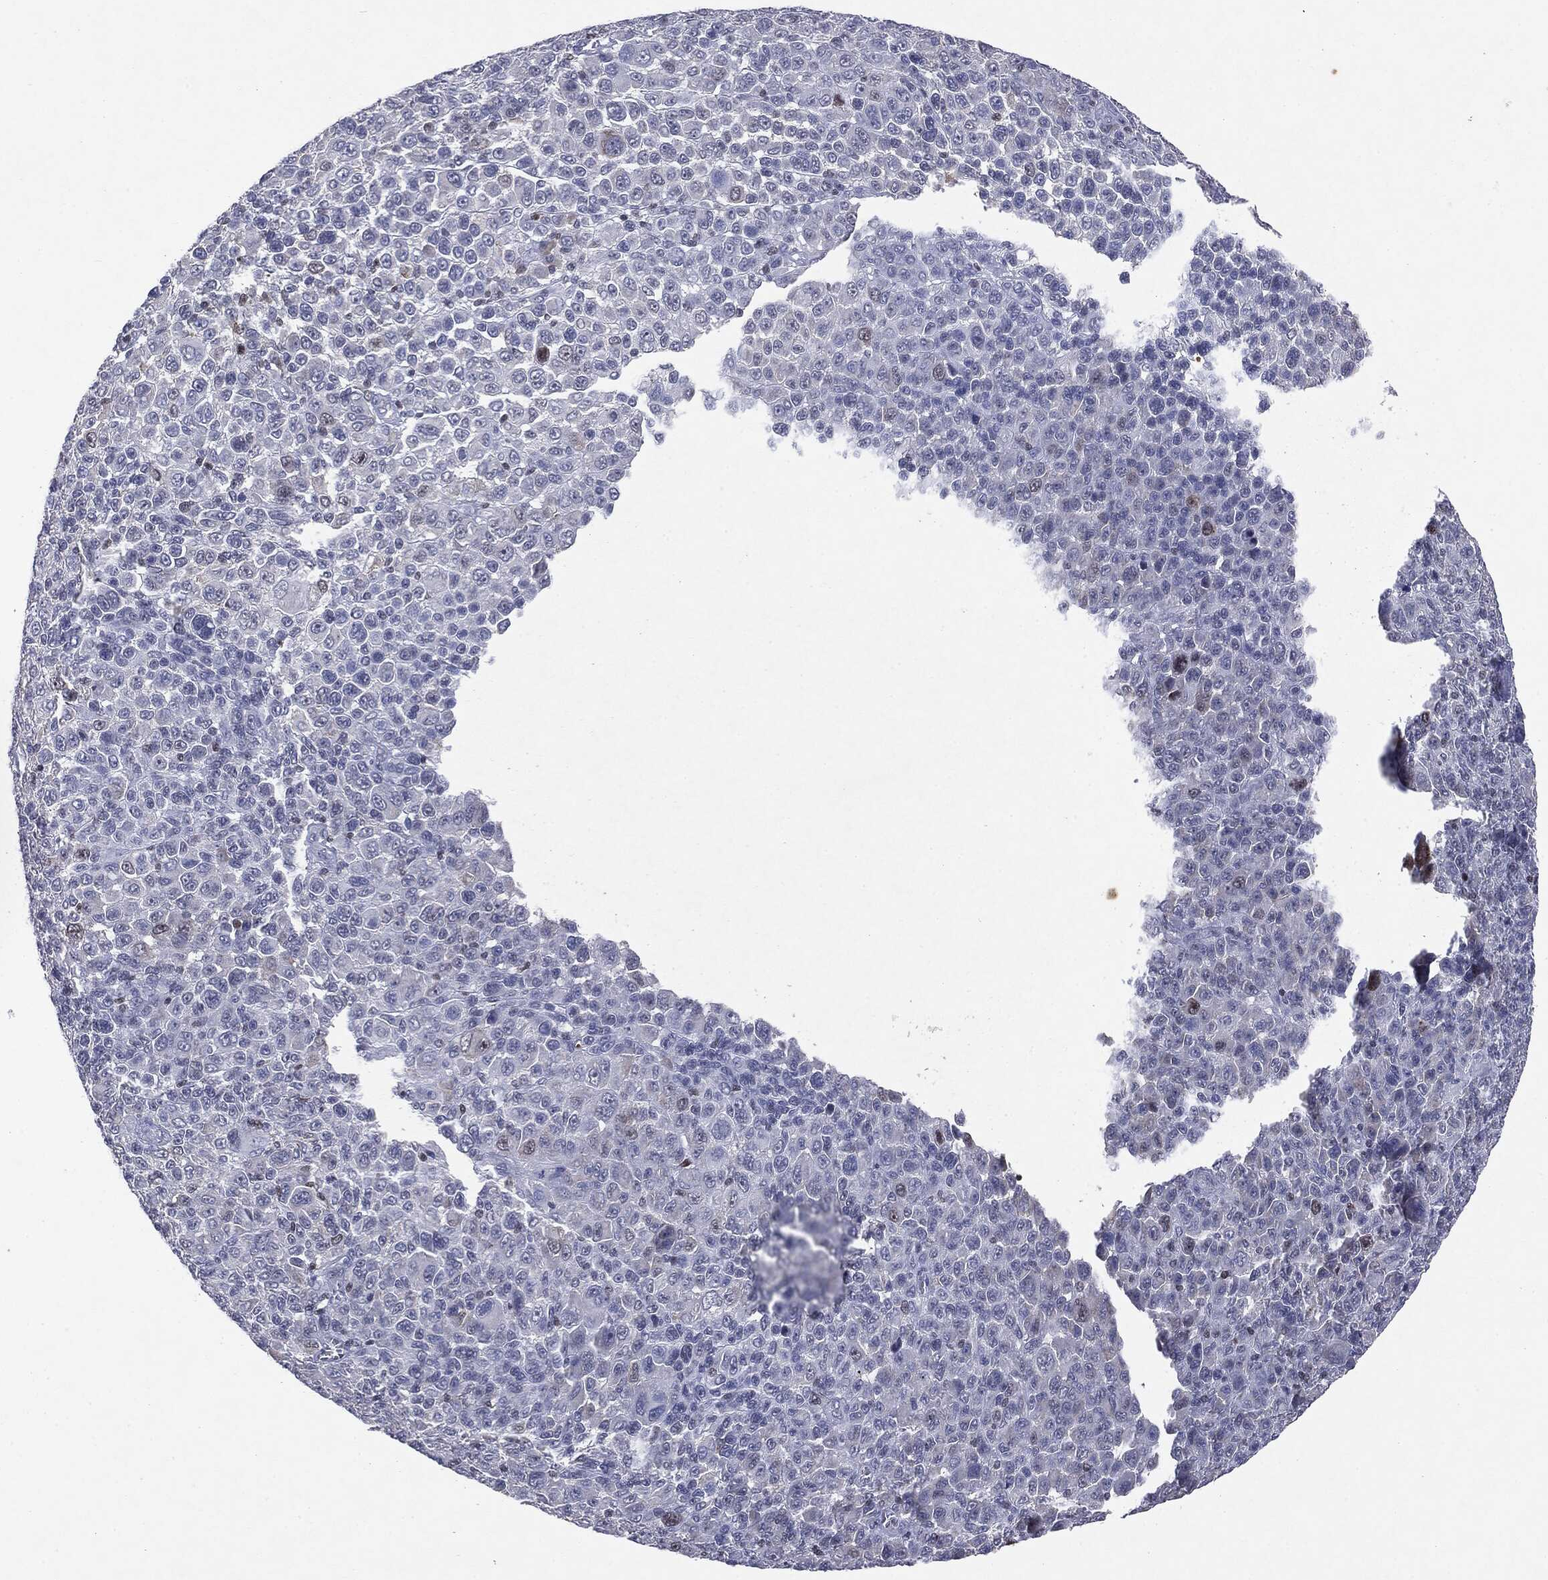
{"staining": {"intensity": "negative", "quantity": "none", "location": "none"}, "tissue": "melanoma", "cell_type": "Tumor cells", "image_type": "cancer", "snomed": [{"axis": "morphology", "description": "Malignant melanoma, NOS"}, {"axis": "topography", "description": "Skin"}], "caption": "An immunohistochemistry photomicrograph of malignant melanoma is shown. There is no staining in tumor cells of malignant melanoma.", "gene": "KIF2C", "patient": {"sex": "female", "age": 57}}